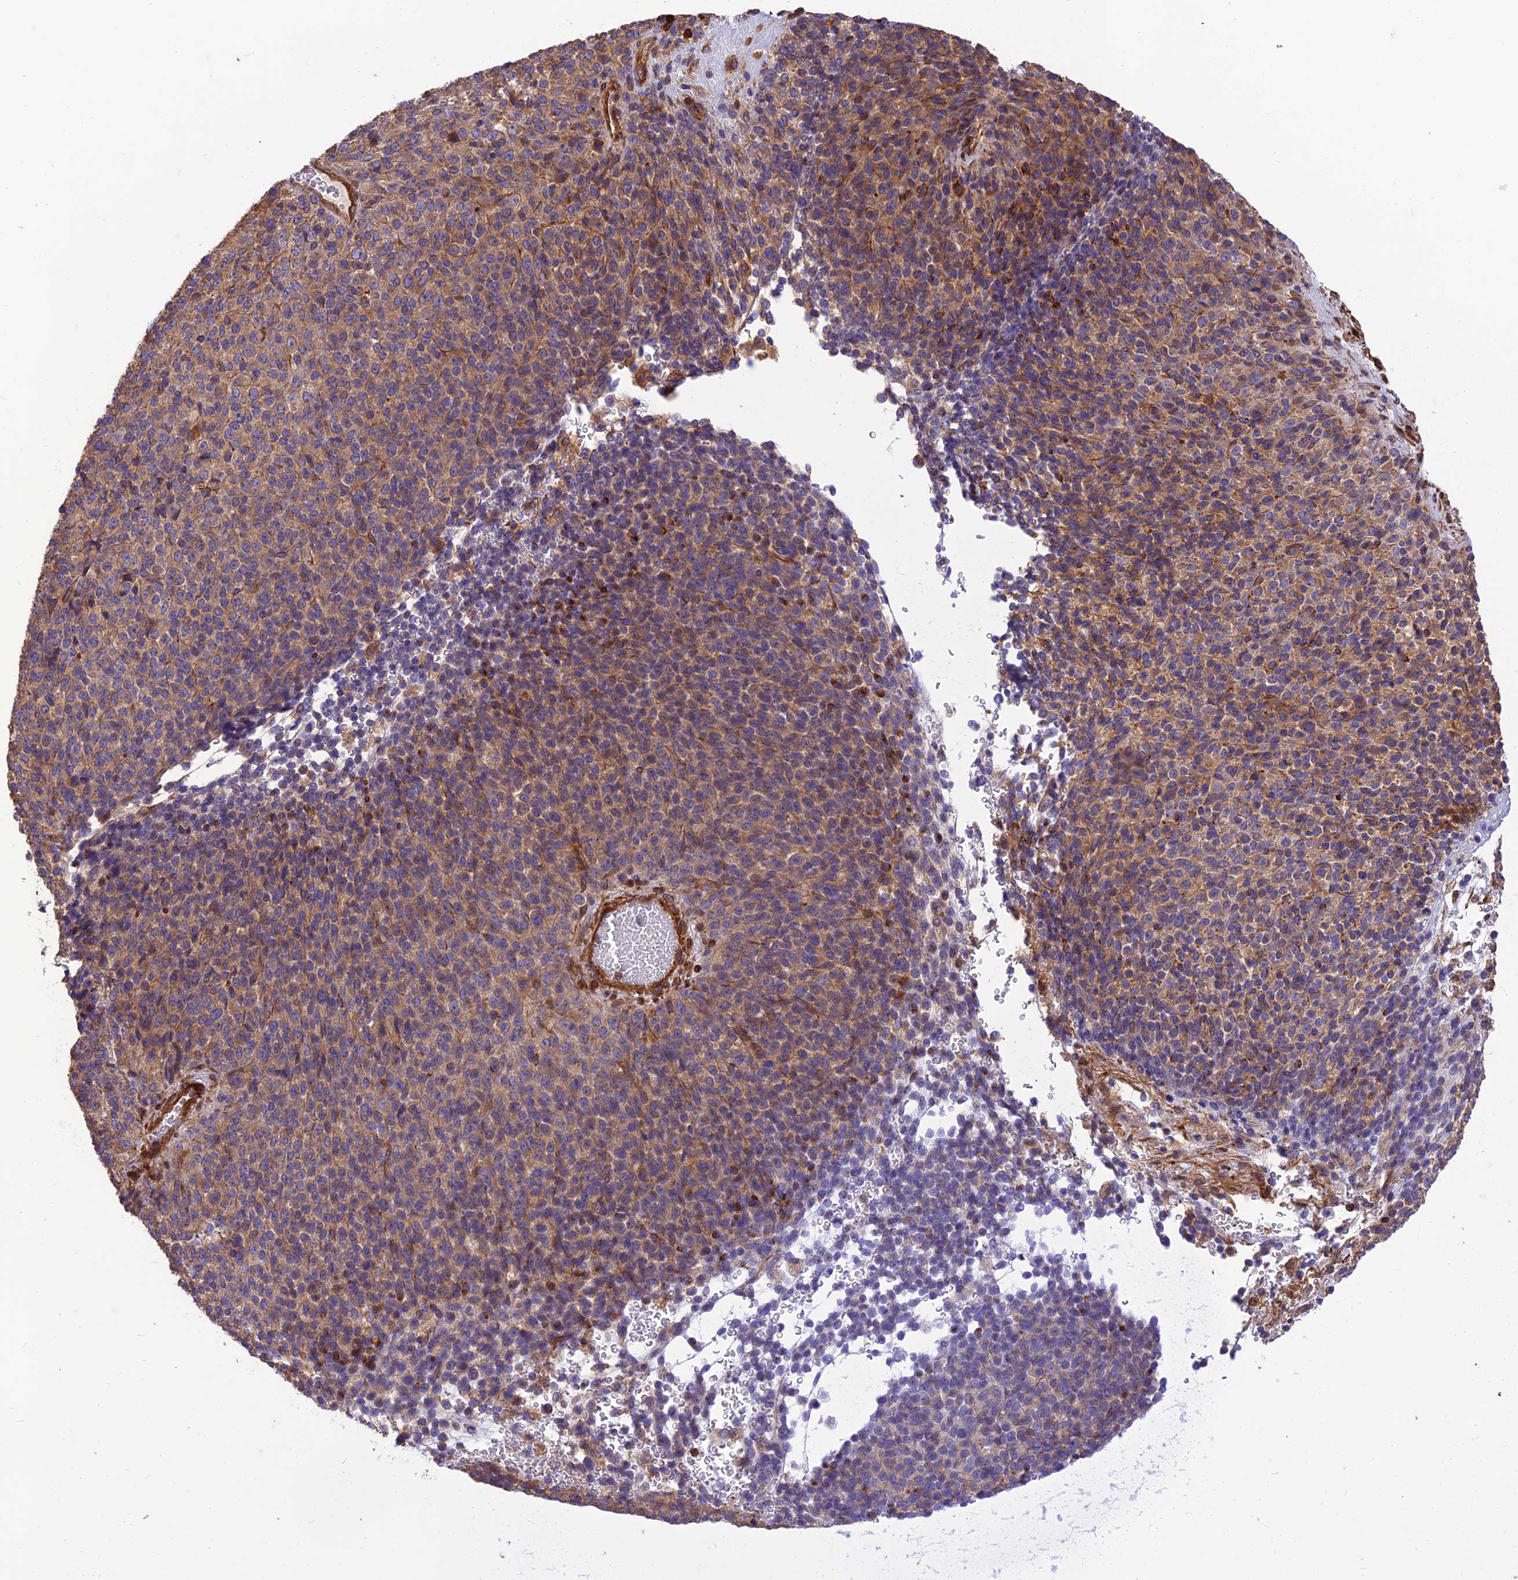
{"staining": {"intensity": "moderate", "quantity": ">75%", "location": "cytoplasmic/membranous"}, "tissue": "melanoma", "cell_type": "Tumor cells", "image_type": "cancer", "snomed": [{"axis": "morphology", "description": "Malignant melanoma, Metastatic site"}, {"axis": "topography", "description": "Brain"}], "caption": "Immunohistochemical staining of melanoma exhibits moderate cytoplasmic/membranous protein expression in about >75% of tumor cells.", "gene": "HPSE2", "patient": {"sex": "female", "age": 56}}